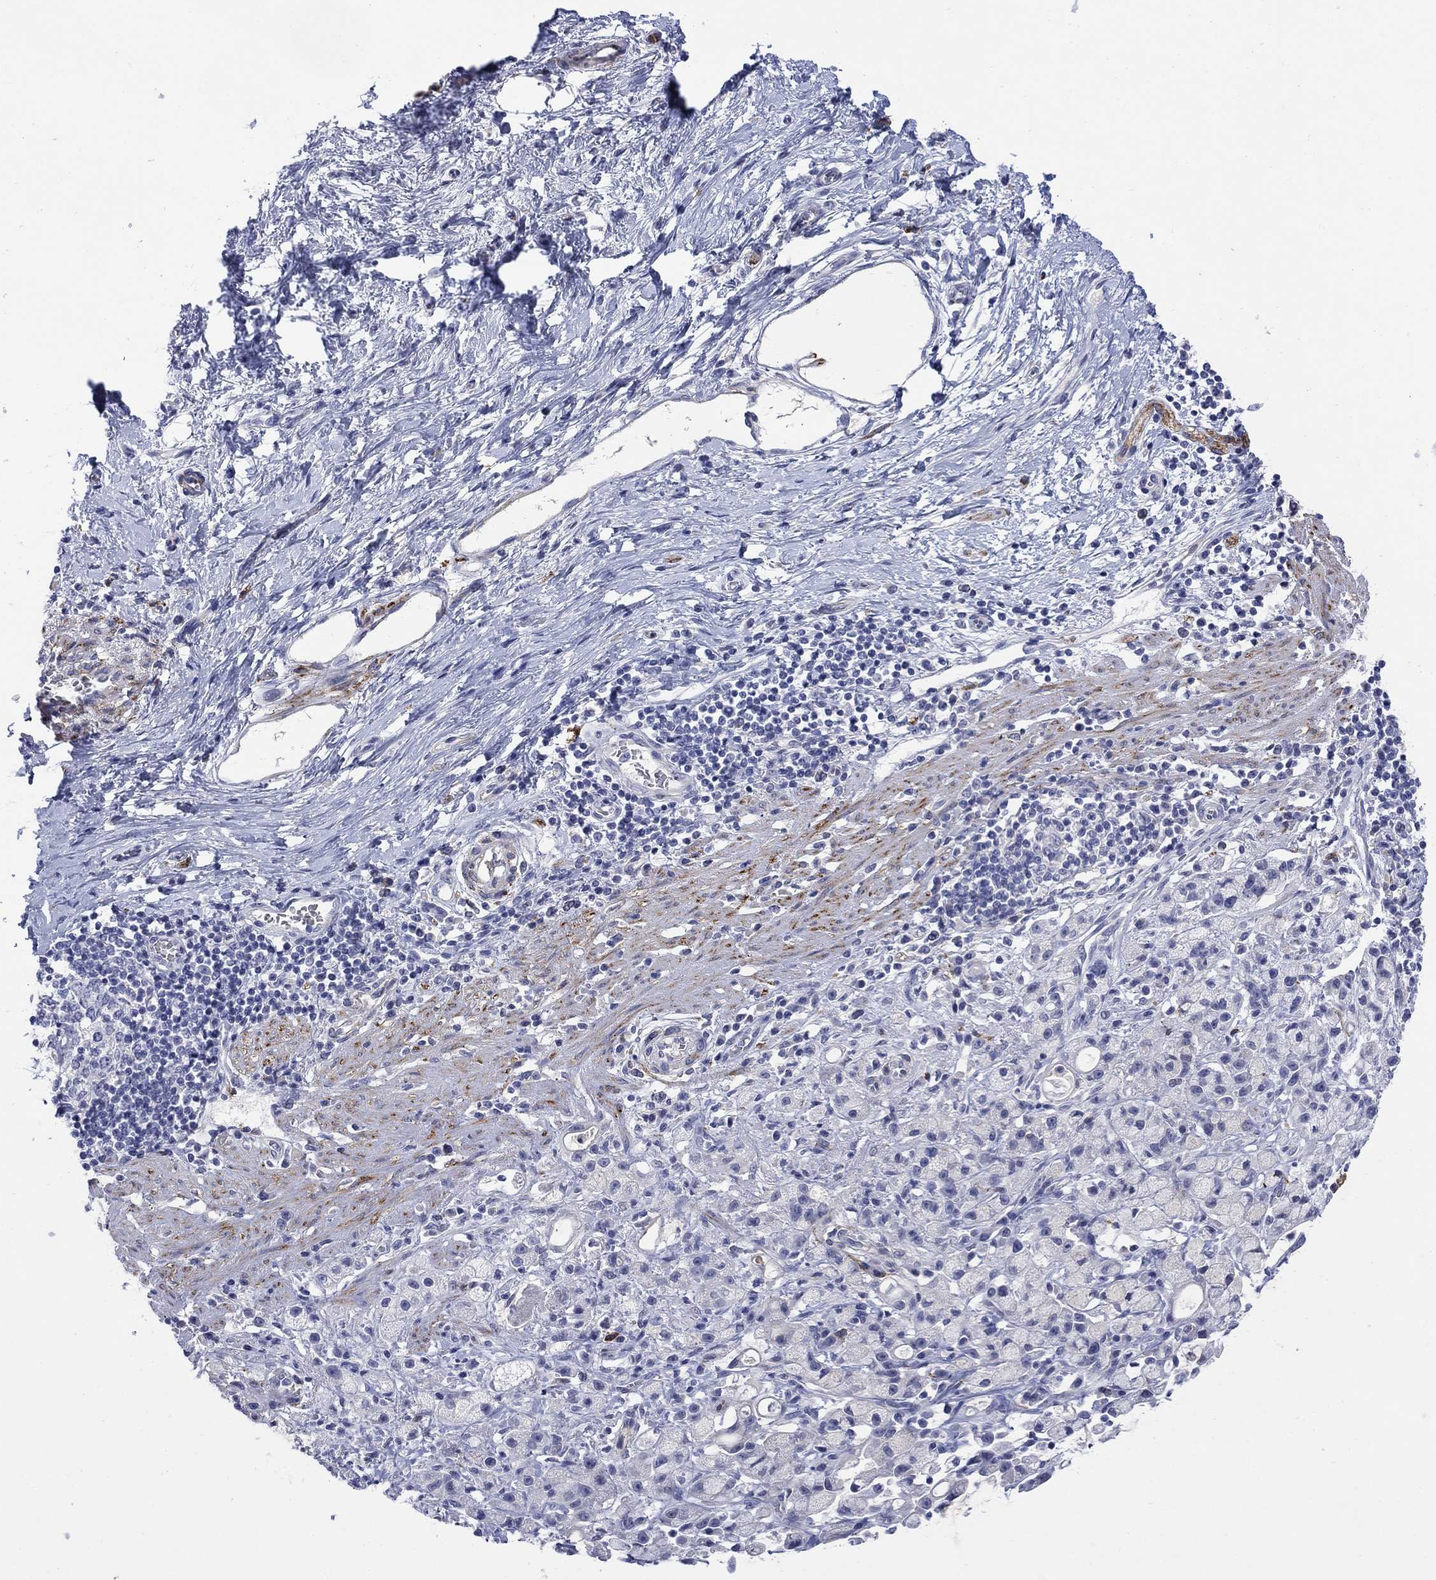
{"staining": {"intensity": "negative", "quantity": "none", "location": "none"}, "tissue": "stomach cancer", "cell_type": "Tumor cells", "image_type": "cancer", "snomed": [{"axis": "morphology", "description": "Adenocarcinoma, NOS"}, {"axis": "topography", "description": "Stomach"}], "caption": "Tumor cells are negative for brown protein staining in stomach cancer (adenocarcinoma). (DAB immunohistochemistry (IHC), high magnification).", "gene": "PTPRZ1", "patient": {"sex": "male", "age": 58}}